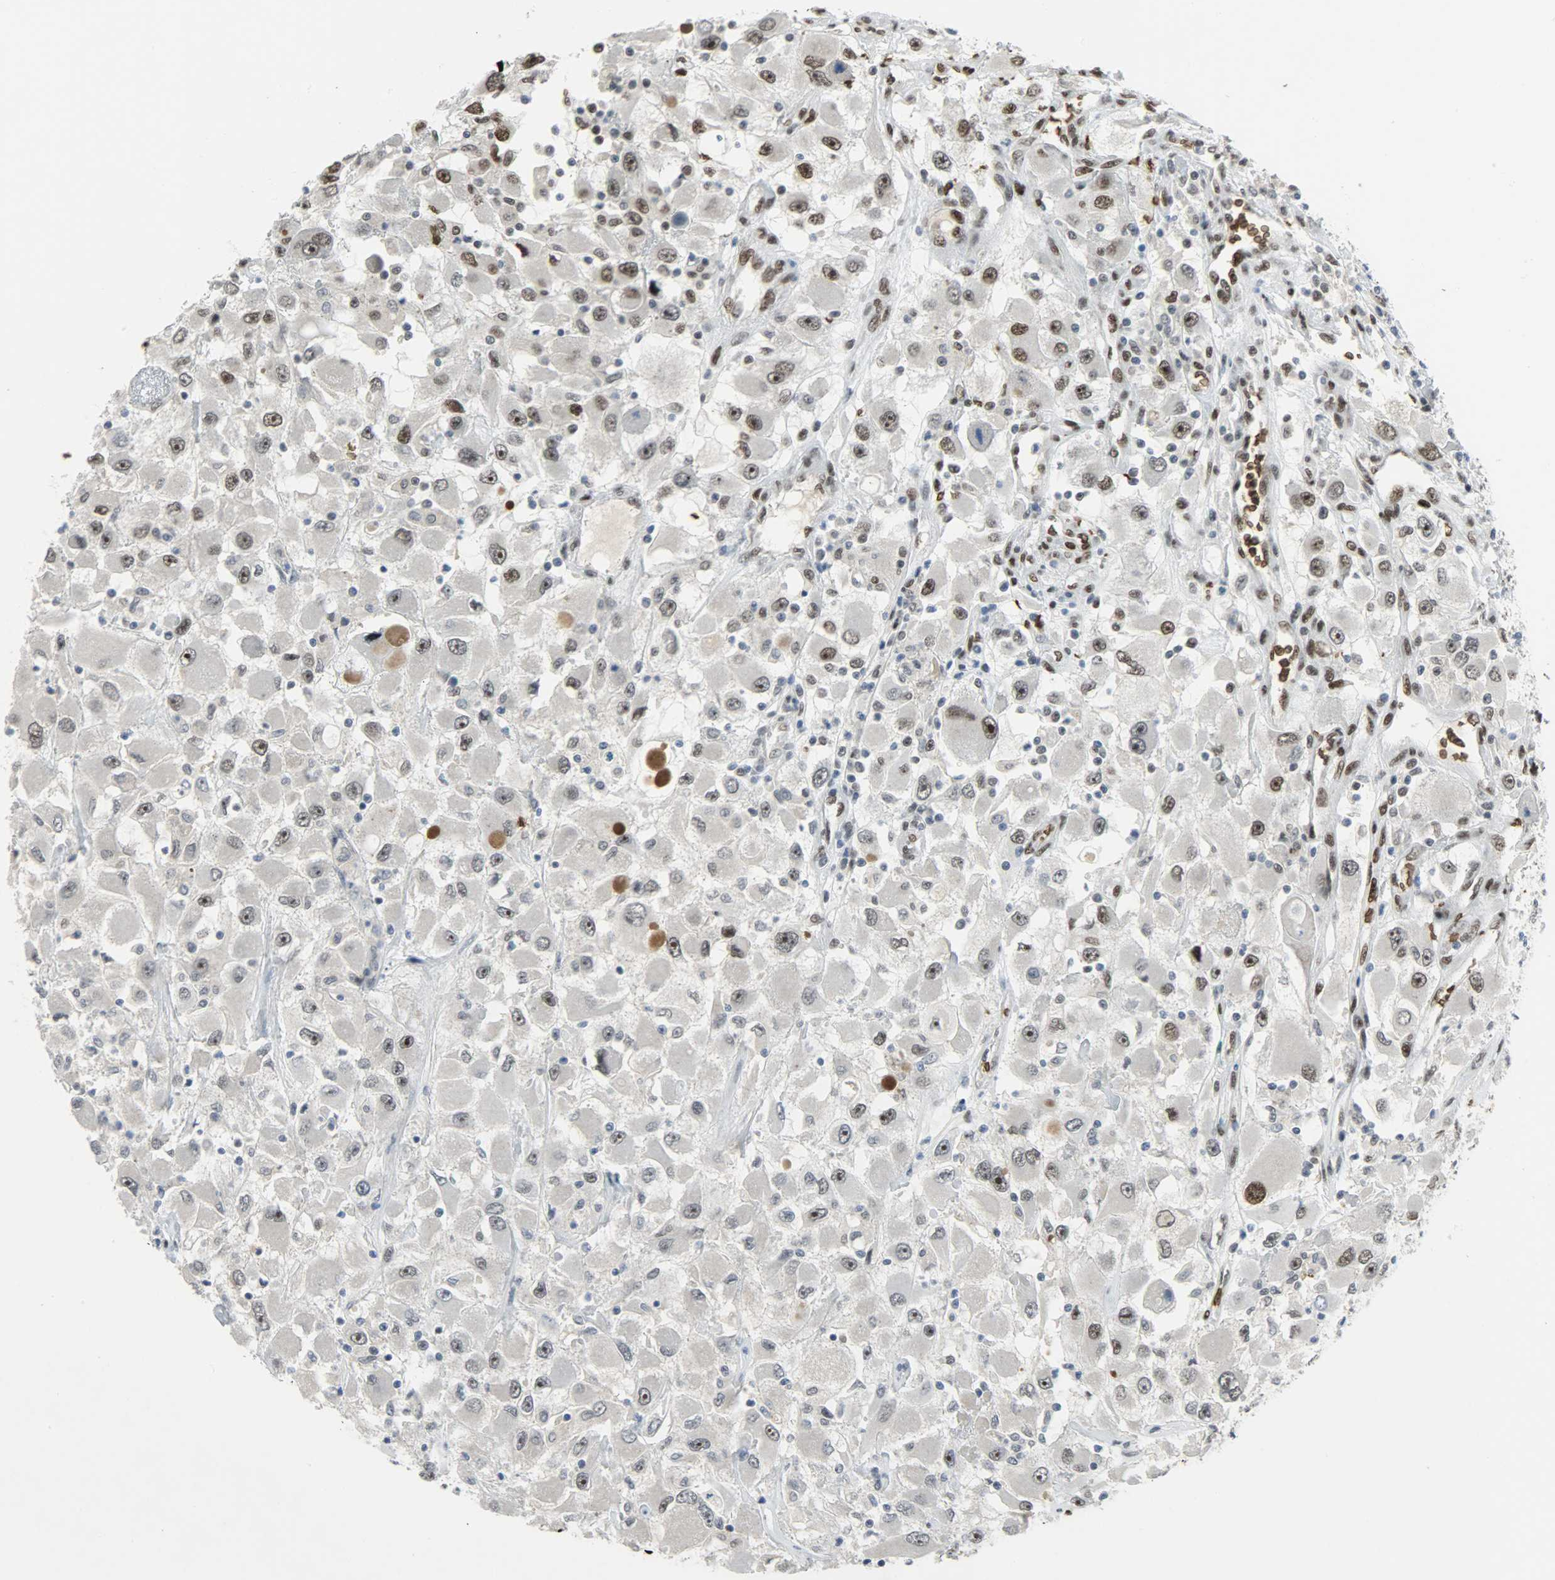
{"staining": {"intensity": "strong", "quantity": "25%-75%", "location": "nuclear"}, "tissue": "renal cancer", "cell_type": "Tumor cells", "image_type": "cancer", "snomed": [{"axis": "morphology", "description": "Adenocarcinoma, NOS"}, {"axis": "topography", "description": "Kidney"}], "caption": "Immunohistochemical staining of adenocarcinoma (renal) demonstrates high levels of strong nuclear protein expression in approximately 25%-75% of tumor cells.", "gene": "SNAI1", "patient": {"sex": "female", "age": 52}}